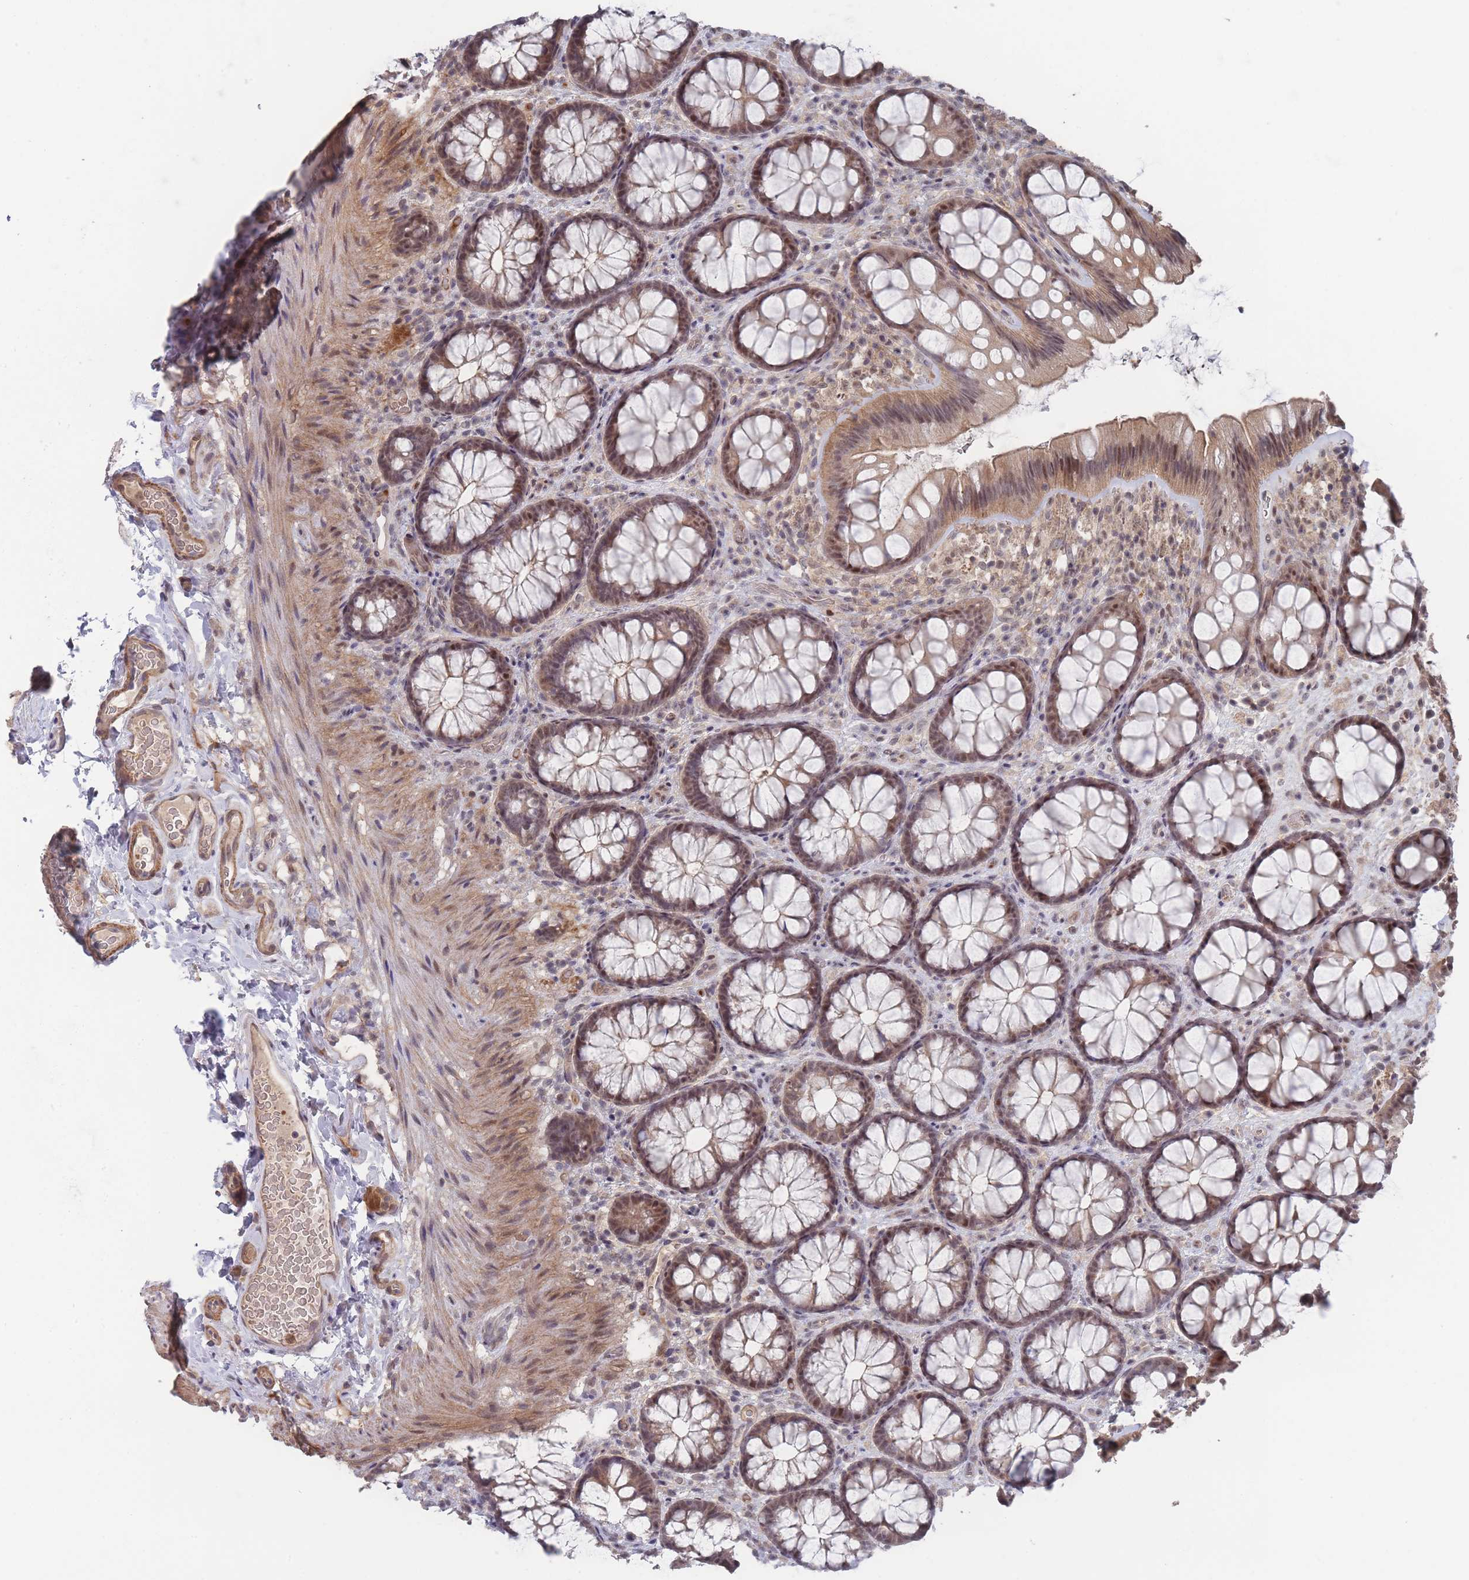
{"staining": {"intensity": "moderate", "quantity": ">75%", "location": "cytoplasmic/membranous"}, "tissue": "colon", "cell_type": "Endothelial cells", "image_type": "normal", "snomed": [{"axis": "morphology", "description": "Normal tissue, NOS"}, {"axis": "topography", "description": "Colon"}], "caption": "A brown stain highlights moderate cytoplasmic/membranous expression of a protein in endothelial cells of unremarkable human colon. The staining was performed using DAB (3,3'-diaminobenzidine), with brown indicating positive protein expression. Nuclei are stained blue with hematoxylin.", "gene": "SF3B1", "patient": {"sex": "male", "age": 46}}